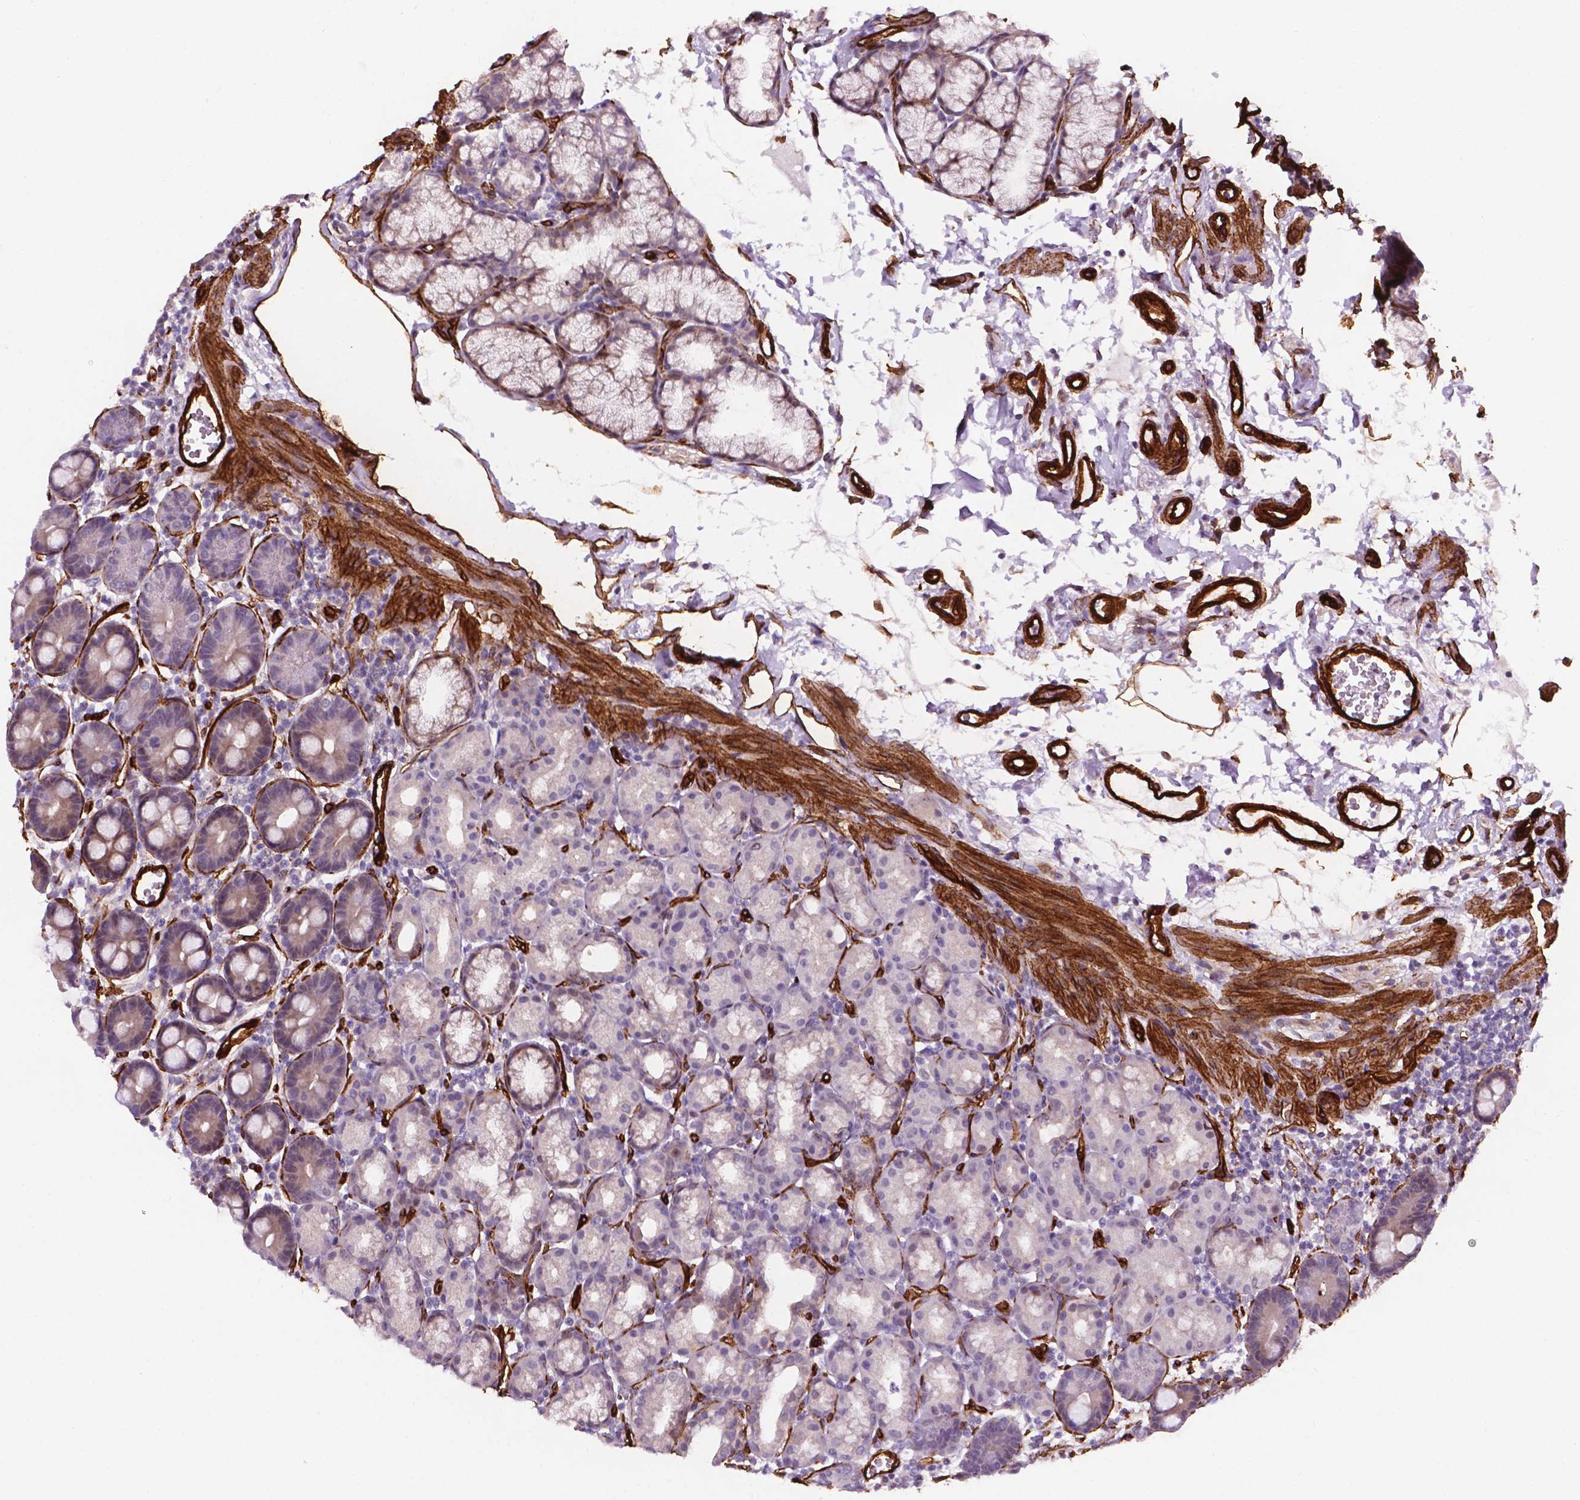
{"staining": {"intensity": "negative", "quantity": "none", "location": "none"}, "tissue": "duodenum", "cell_type": "Glandular cells", "image_type": "normal", "snomed": [{"axis": "morphology", "description": "Normal tissue, NOS"}, {"axis": "topography", "description": "Pancreas"}, {"axis": "topography", "description": "Duodenum"}], "caption": "Immunohistochemistry of benign human duodenum exhibits no staining in glandular cells. (IHC, brightfield microscopy, high magnification).", "gene": "EGFL8", "patient": {"sex": "male", "age": 59}}